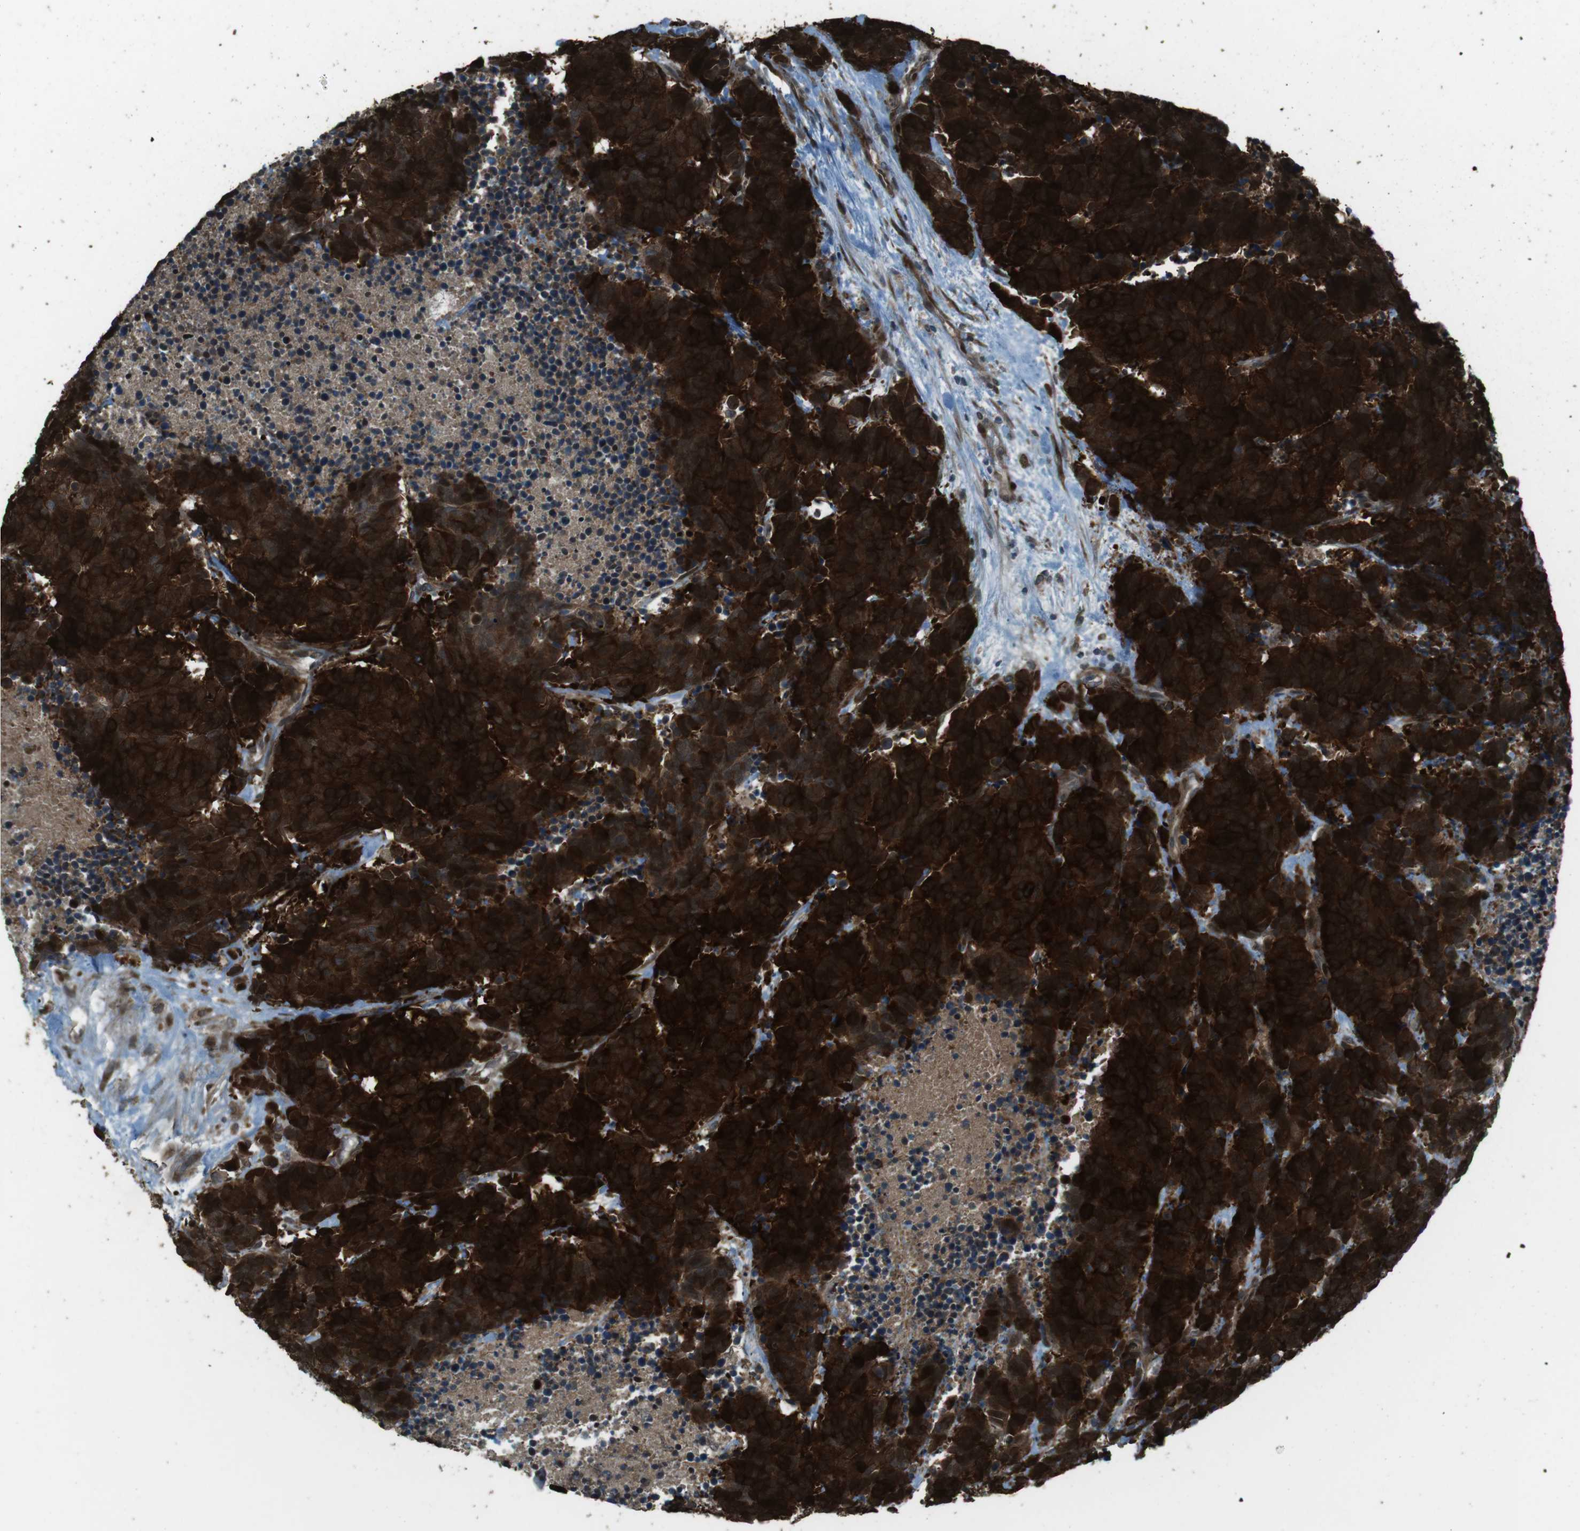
{"staining": {"intensity": "strong", "quantity": ">75%", "location": "cytoplasmic/membranous"}, "tissue": "carcinoid", "cell_type": "Tumor cells", "image_type": "cancer", "snomed": [{"axis": "morphology", "description": "Carcinoma, NOS"}, {"axis": "morphology", "description": "Carcinoid, malignant, NOS"}, {"axis": "topography", "description": "Urinary bladder"}], "caption": "Carcinoid stained for a protein demonstrates strong cytoplasmic/membranous positivity in tumor cells. (IHC, brightfield microscopy, high magnification).", "gene": "ZNF330", "patient": {"sex": "male", "age": 57}}